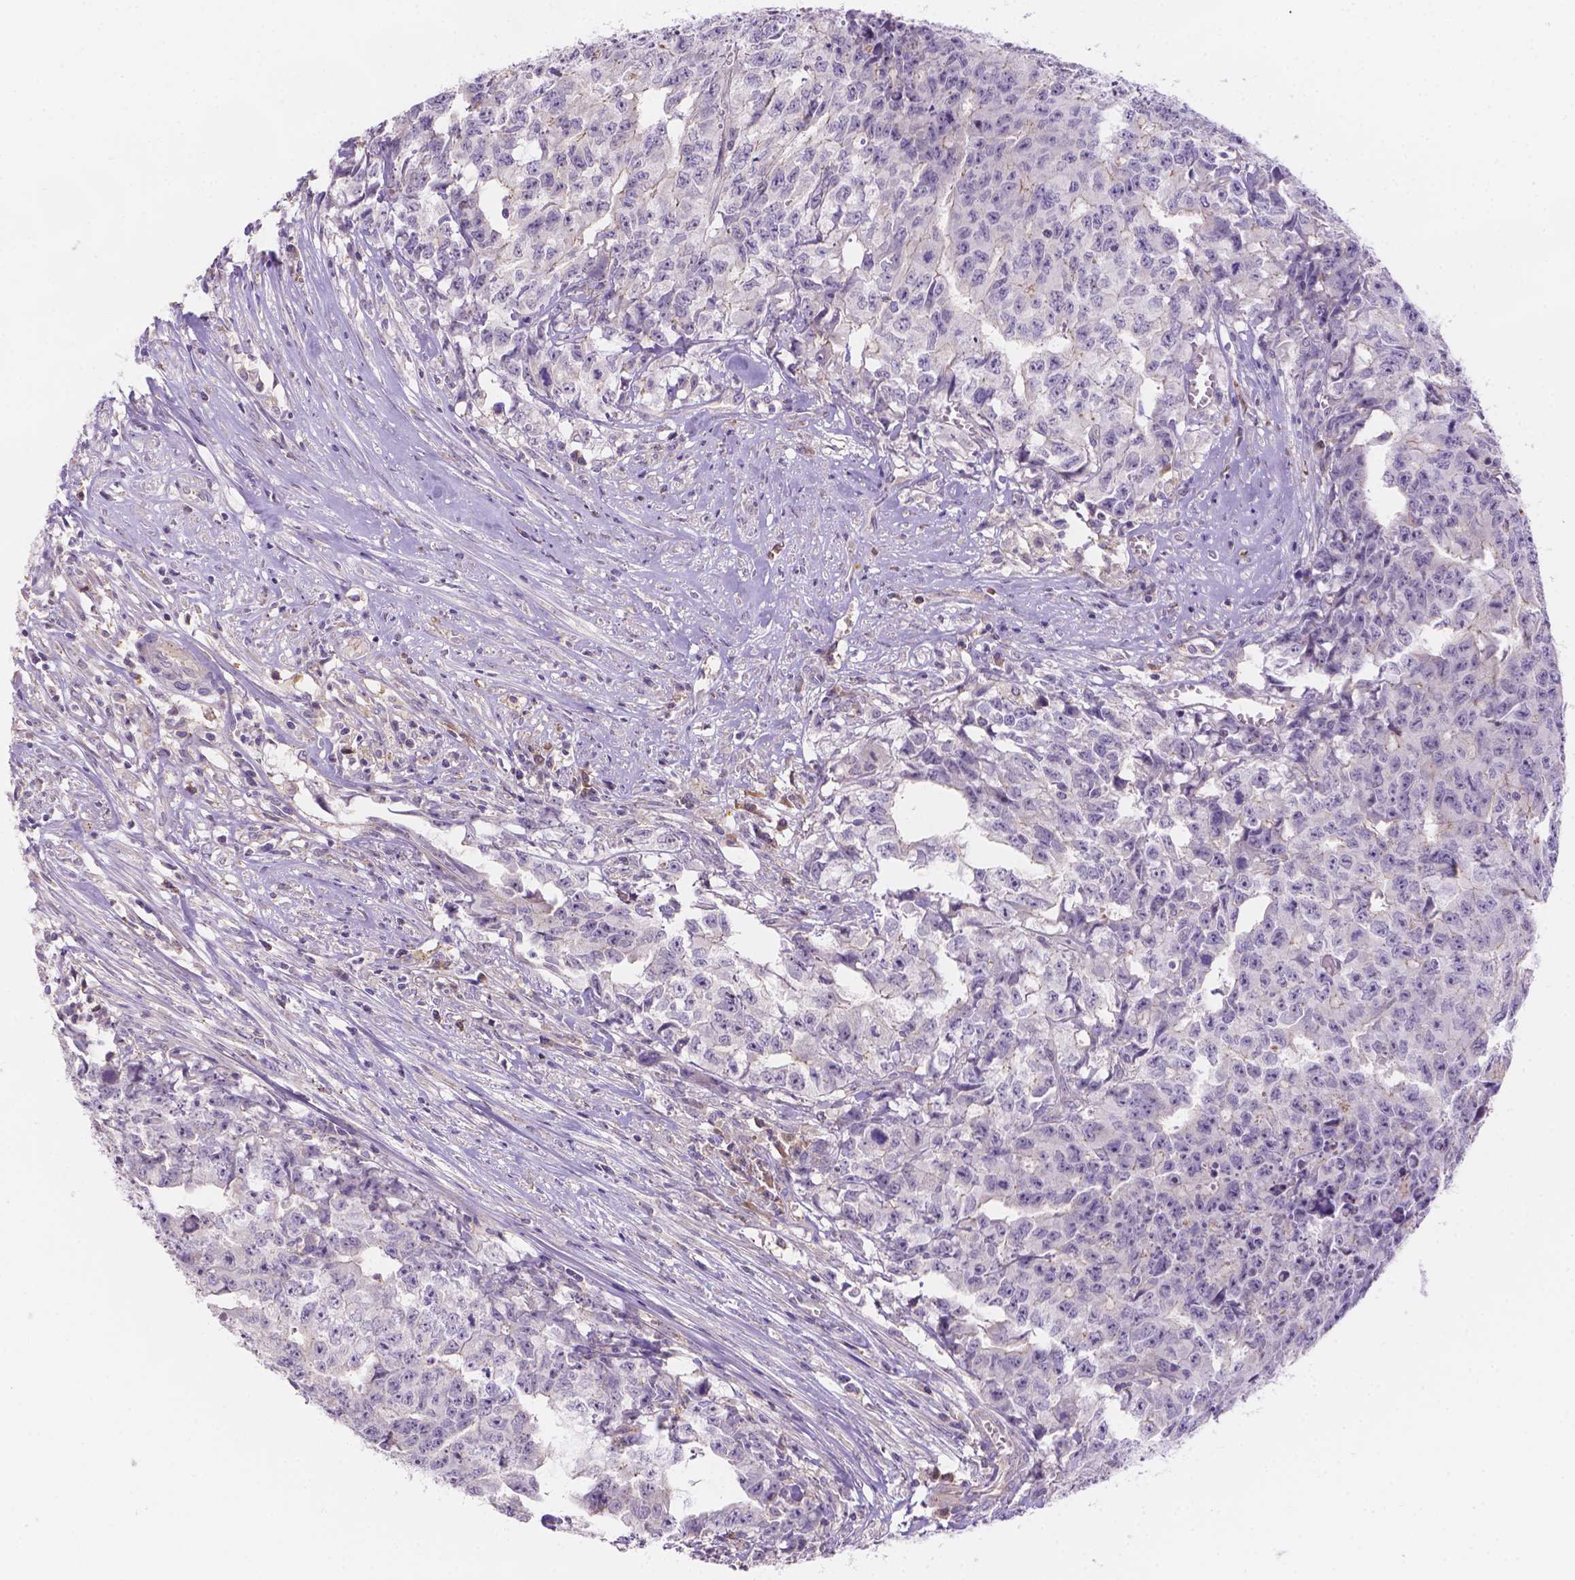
{"staining": {"intensity": "negative", "quantity": "none", "location": "none"}, "tissue": "testis cancer", "cell_type": "Tumor cells", "image_type": "cancer", "snomed": [{"axis": "morphology", "description": "Carcinoma, Embryonal, NOS"}, {"axis": "morphology", "description": "Teratoma, malignant, NOS"}, {"axis": "topography", "description": "Testis"}], "caption": "Testis cancer was stained to show a protein in brown. There is no significant expression in tumor cells.", "gene": "CD96", "patient": {"sex": "male", "age": 24}}